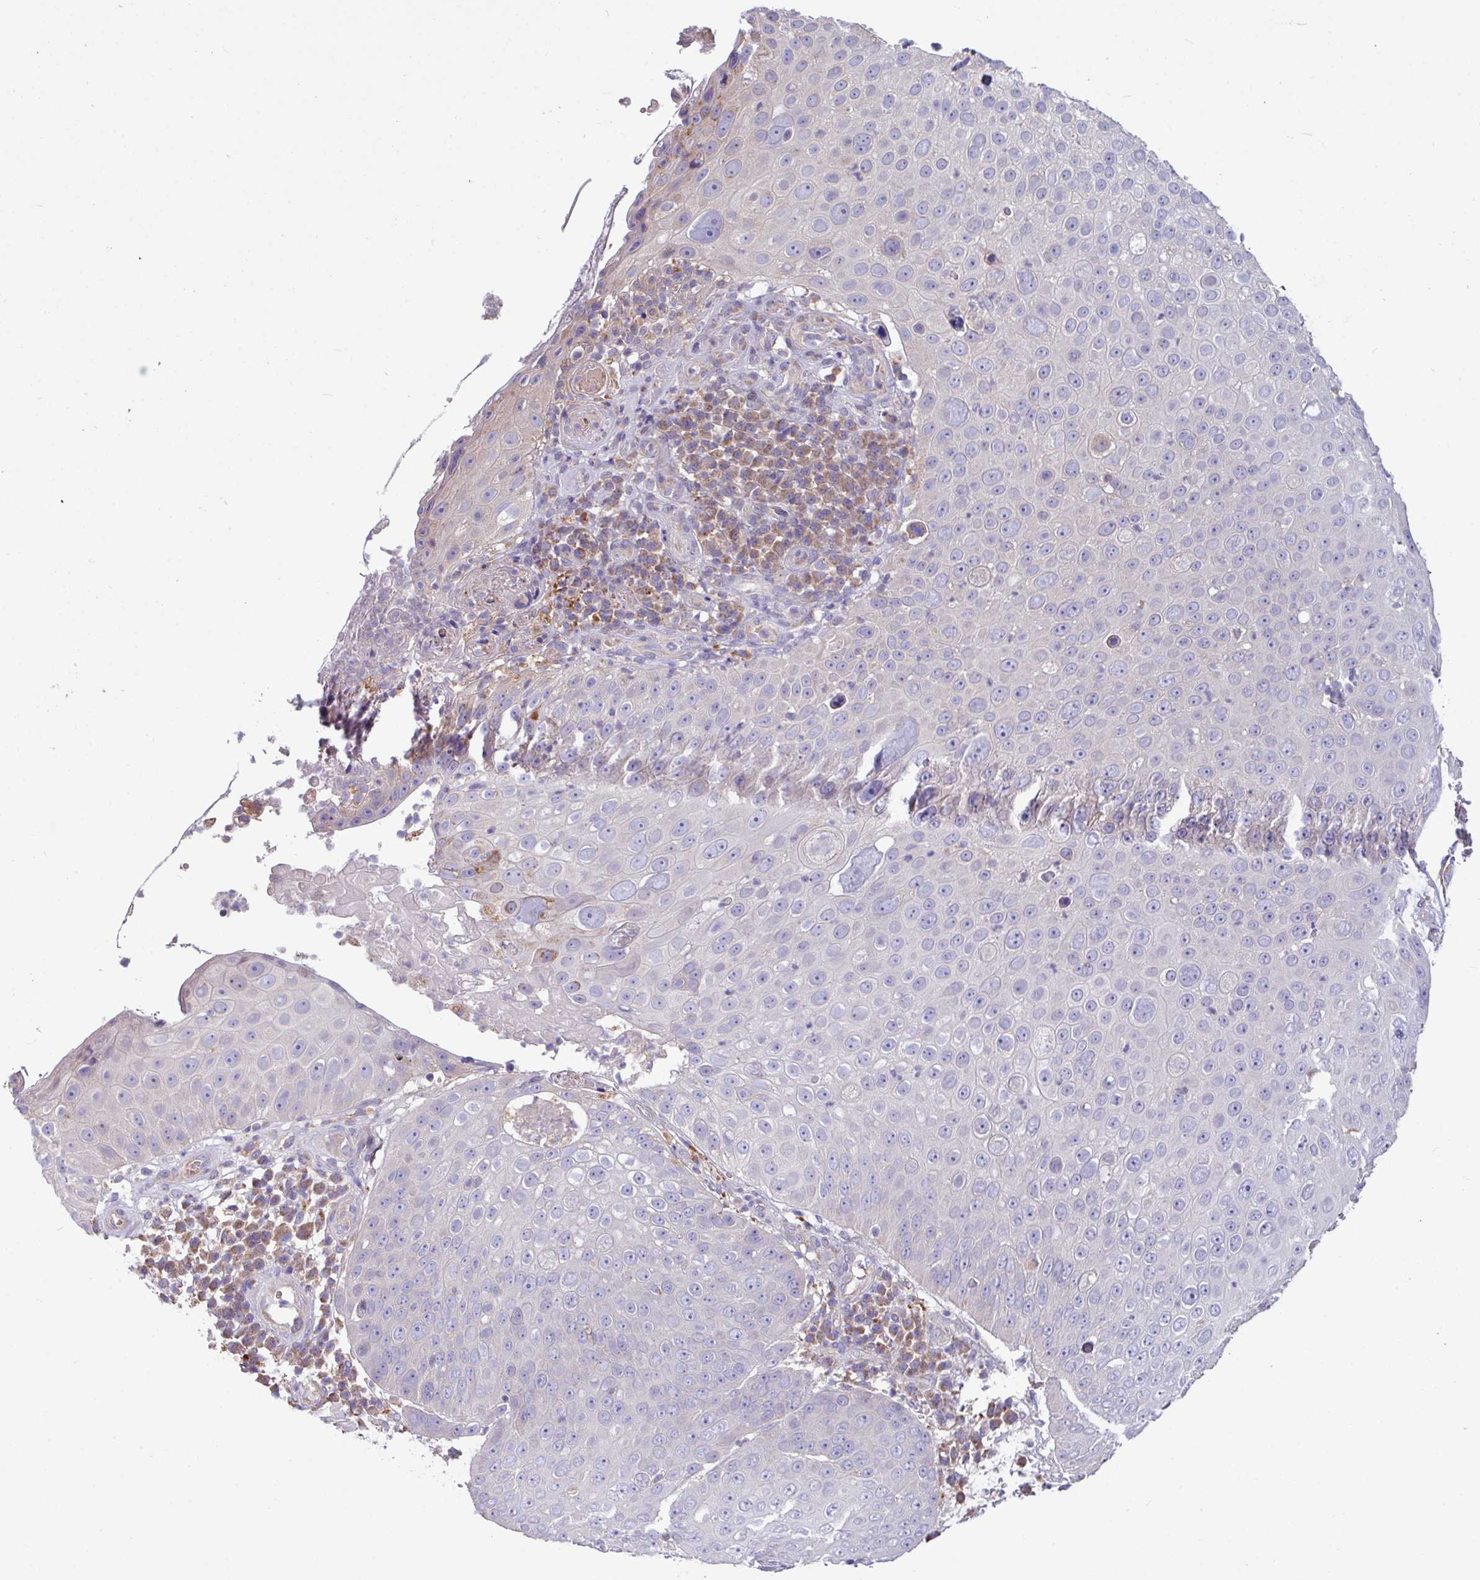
{"staining": {"intensity": "moderate", "quantity": "<25%", "location": "cytoplasmic/membranous"}, "tissue": "skin cancer", "cell_type": "Tumor cells", "image_type": "cancer", "snomed": [{"axis": "morphology", "description": "Squamous cell carcinoma, NOS"}, {"axis": "topography", "description": "Skin"}], "caption": "A brown stain highlights moderate cytoplasmic/membranous positivity of a protein in human skin squamous cell carcinoma tumor cells. (Brightfield microscopy of DAB IHC at high magnification).", "gene": "PPM1J", "patient": {"sex": "male", "age": 71}}